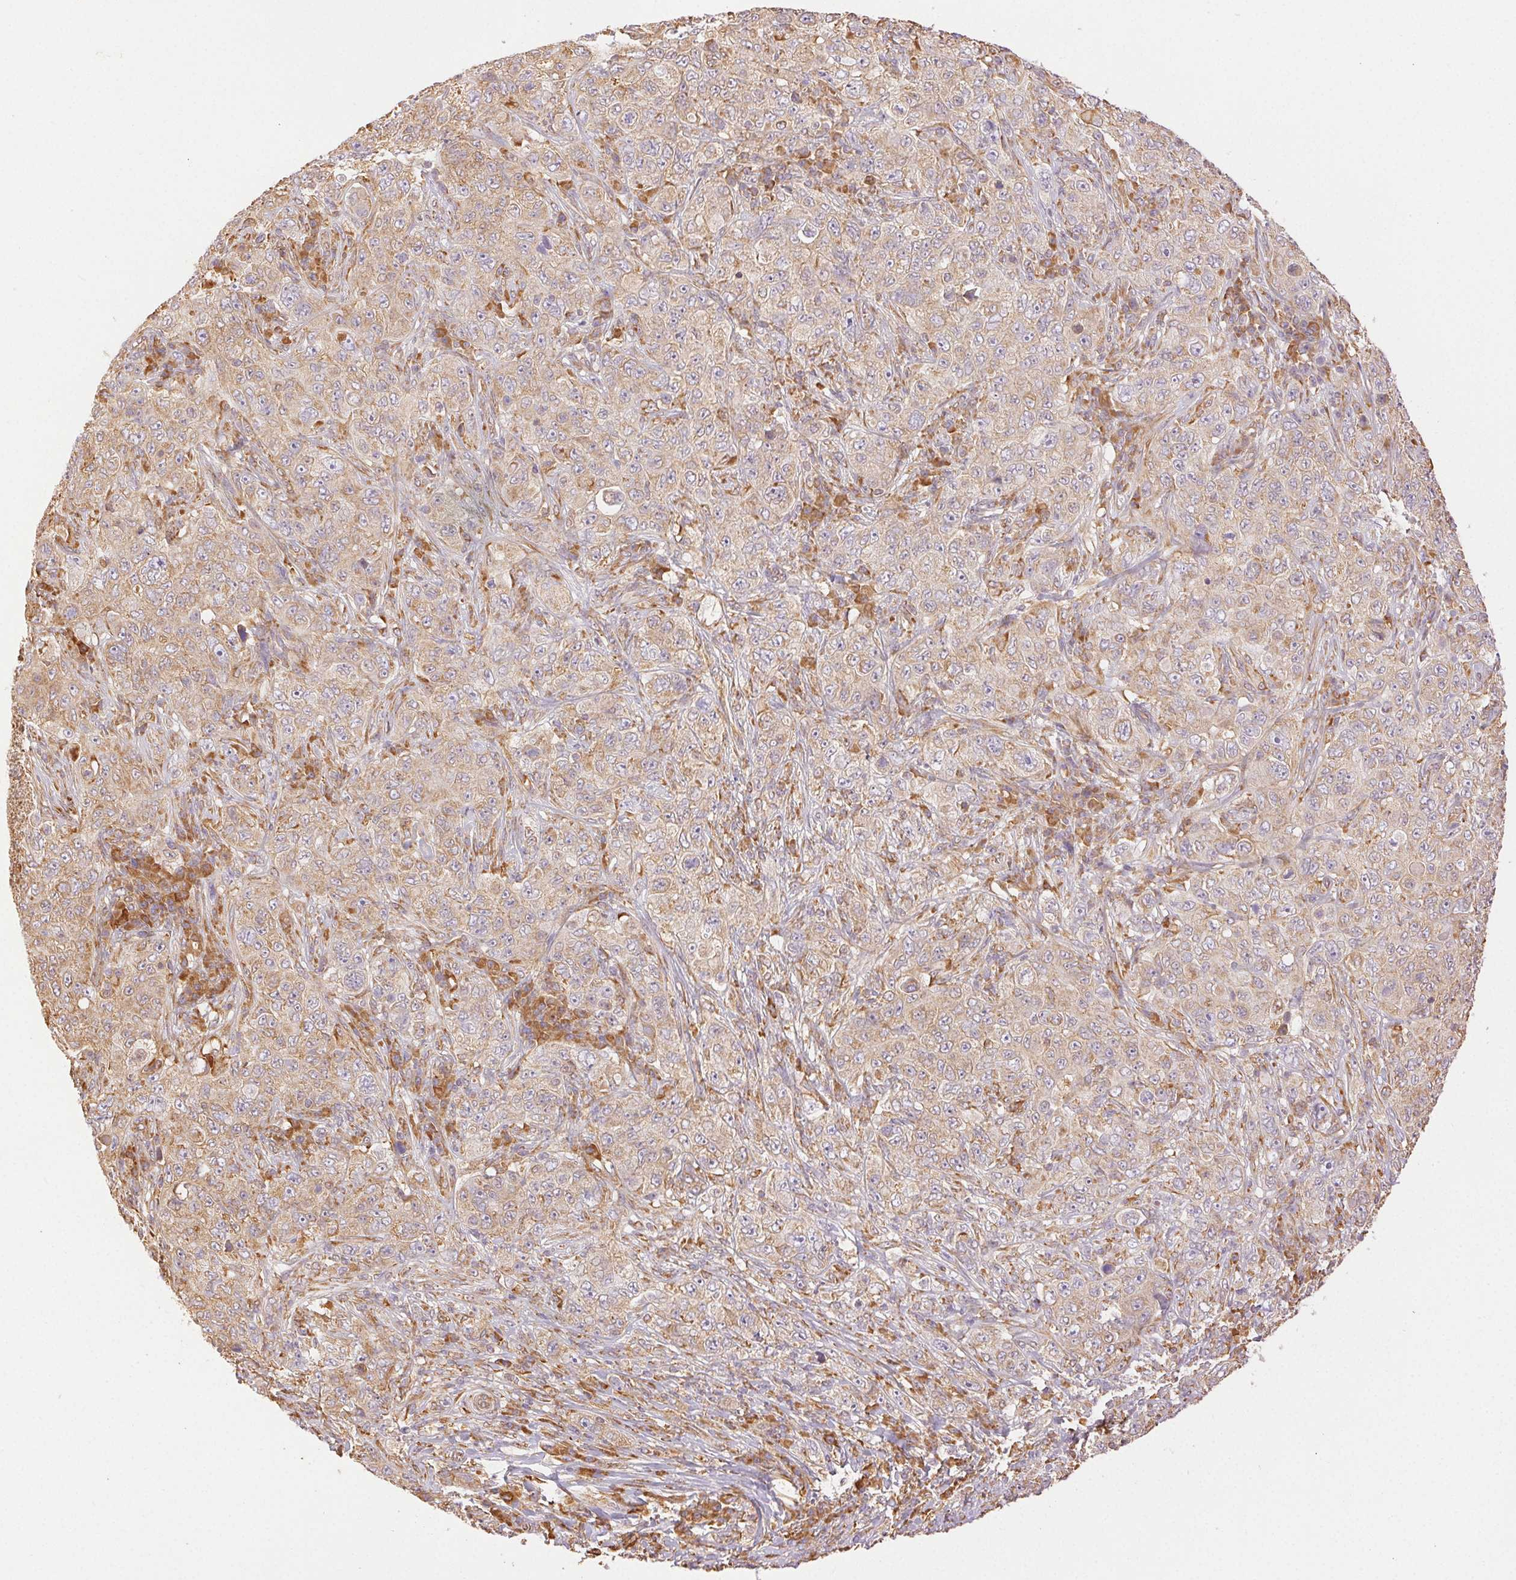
{"staining": {"intensity": "weak", "quantity": "<25%", "location": "cytoplasmic/membranous"}, "tissue": "pancreatic cancer", "cell_type": "Tumor cells", "image_type": "cancer", "snomed": [{"axis": "morphology", "description": "Adenocarcinoma, NOS"}, {"axis": "topography", "description": "Pancreas"}], "caption": "Image shows no significant protein staining in tumor cells of pancreatic adenocarcinoma. (DAB IHC with hematoxylin counter stain).", "gene": "ENTREP1", "patient": {"sex": "male", "age": 68}}